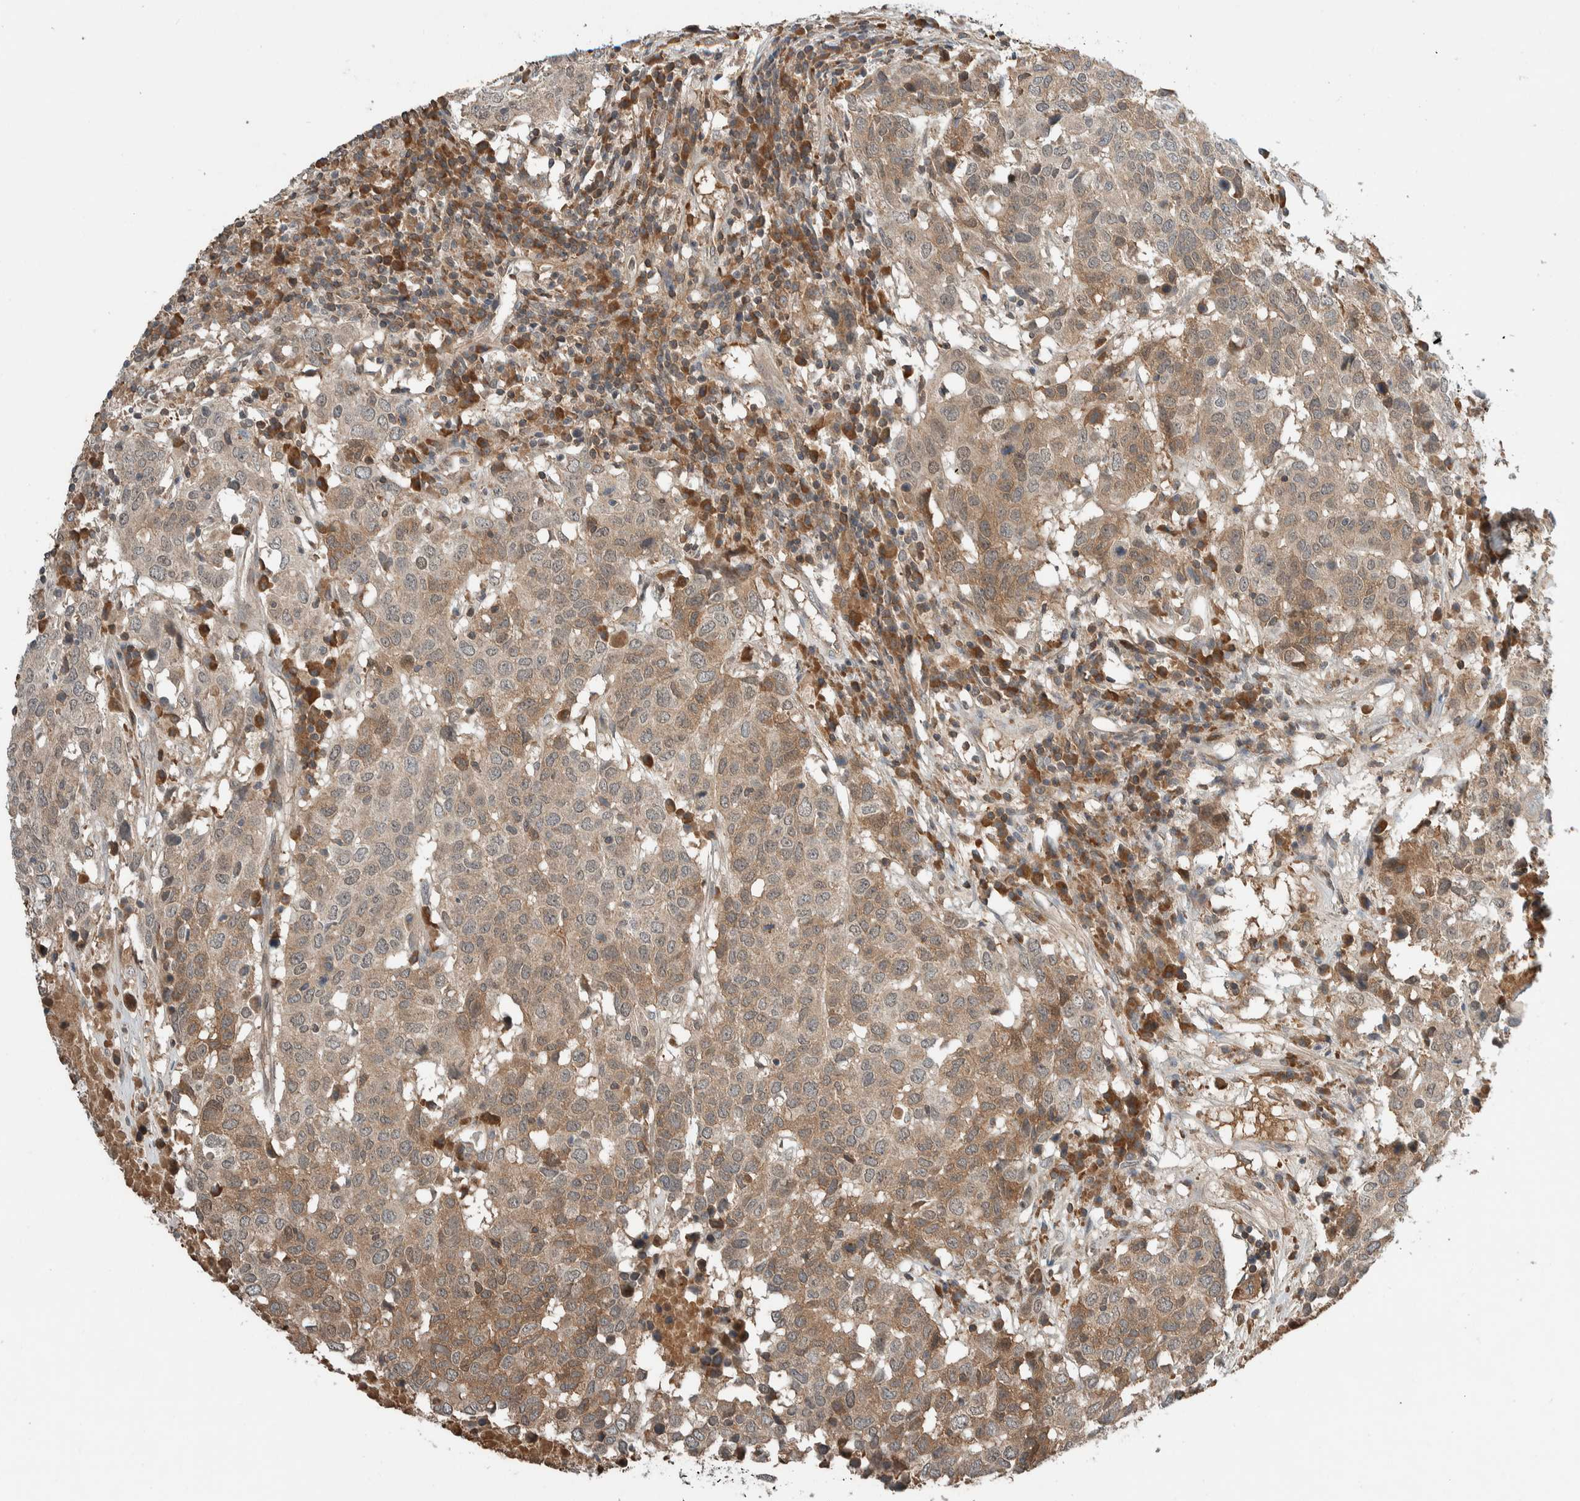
{"staining": {"intensity": "weak", "quantity": ">75%", "location": "cytoplasmic/membranous"}, "tissue": "head and neck cancer", "cell_type": "Tumor cells", "image_type": "cancer", "snomed": [{"axis": "morphology", "description": "Squamous cell carcinoma, NOS"}, {"axis": "topography", "description": "Head-Neck"}], "caption": "The micrograph shows staining of head and neck cancer (squamous cell carcinoma), revealing weak cytoplasmic/membranous protein positivity (brown color) within tumor cells.", "gene": "ARMC7", "patient": {"sex": "male", "age": 66}}